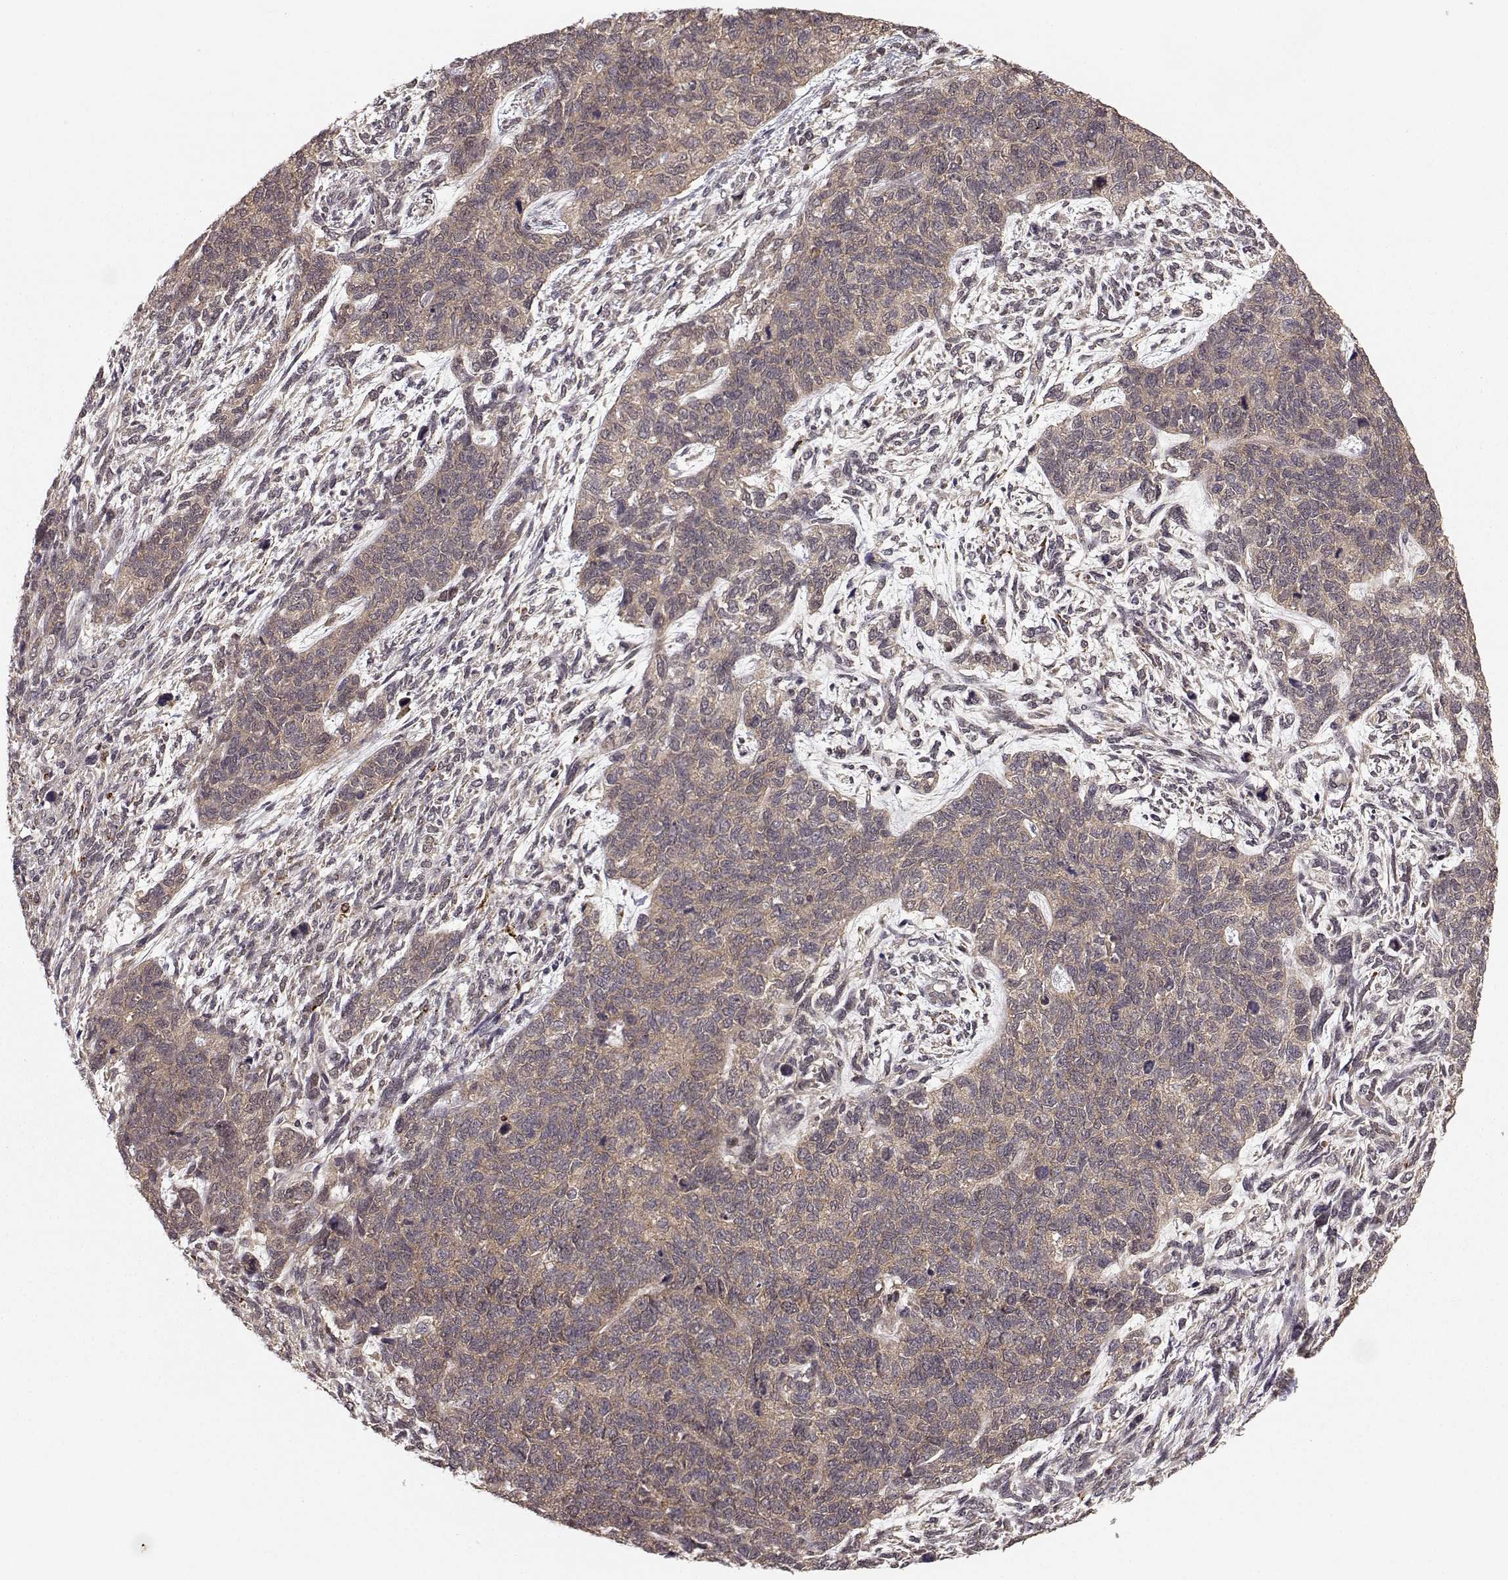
{"staining": {"intensity": "weak", "quantity": ">75%", "location": "cytoplasmic/membranous"}, "tissue": "cervical cancer", "cell_type": "Tumor cells", "image_type": "cancer", "snomed": [{"axis": "morphology", "description": "Squamous cell carcinoma, NOS"}, {"axis": "topography", "description": "Cervix"}], "caption": "Brown immunohistochemical staining in cervical squamous cell carcinoma exhibits weak cytoplasmic/membranous staining in approximately >75% of tumor cells.", "gene": "PLEKHG3", "patient": {"sex": "female", "age": 63}}